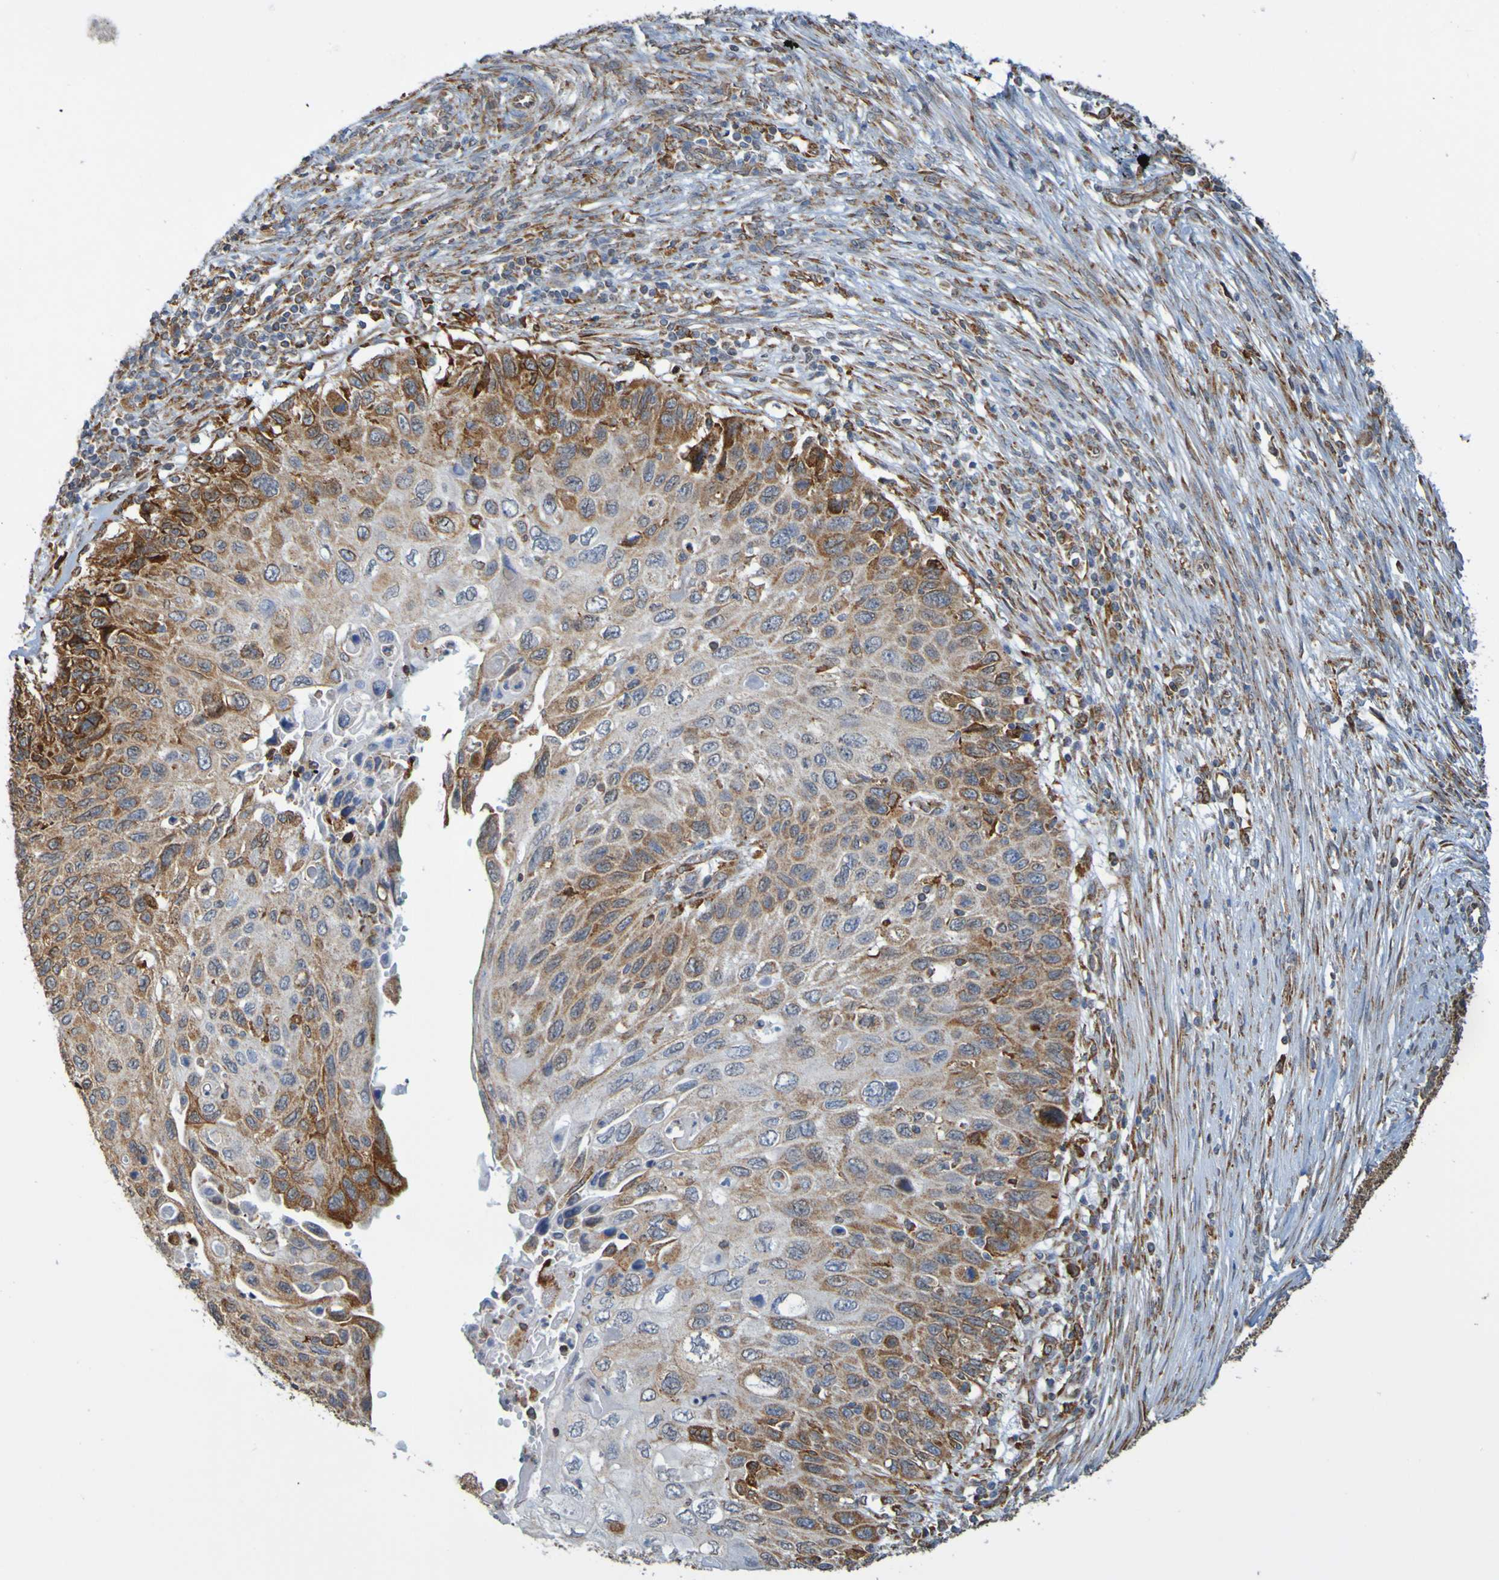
{"staining": {"intensity": "moderate", "quantity": "<25%", "location": "cytoplasmic/membranous"}, "tissue": "cervical cancer", "cell_type": "Tumor cells", "image_type": "cancer", "snomed": [{"axis": "morphology", "description": "Squamous cell carcinoma, NOS"}, {"axis": "topography", "description": "Cervix"}], "caption": "Cervical squamous cell carcinoma stained for a protein (brown) exhibits moderate cytoplasmic/membranous positive staining in about <25% of tumor cells.", "gene": "PDIA3", "patient": {"sex": "female", "age": 70}}